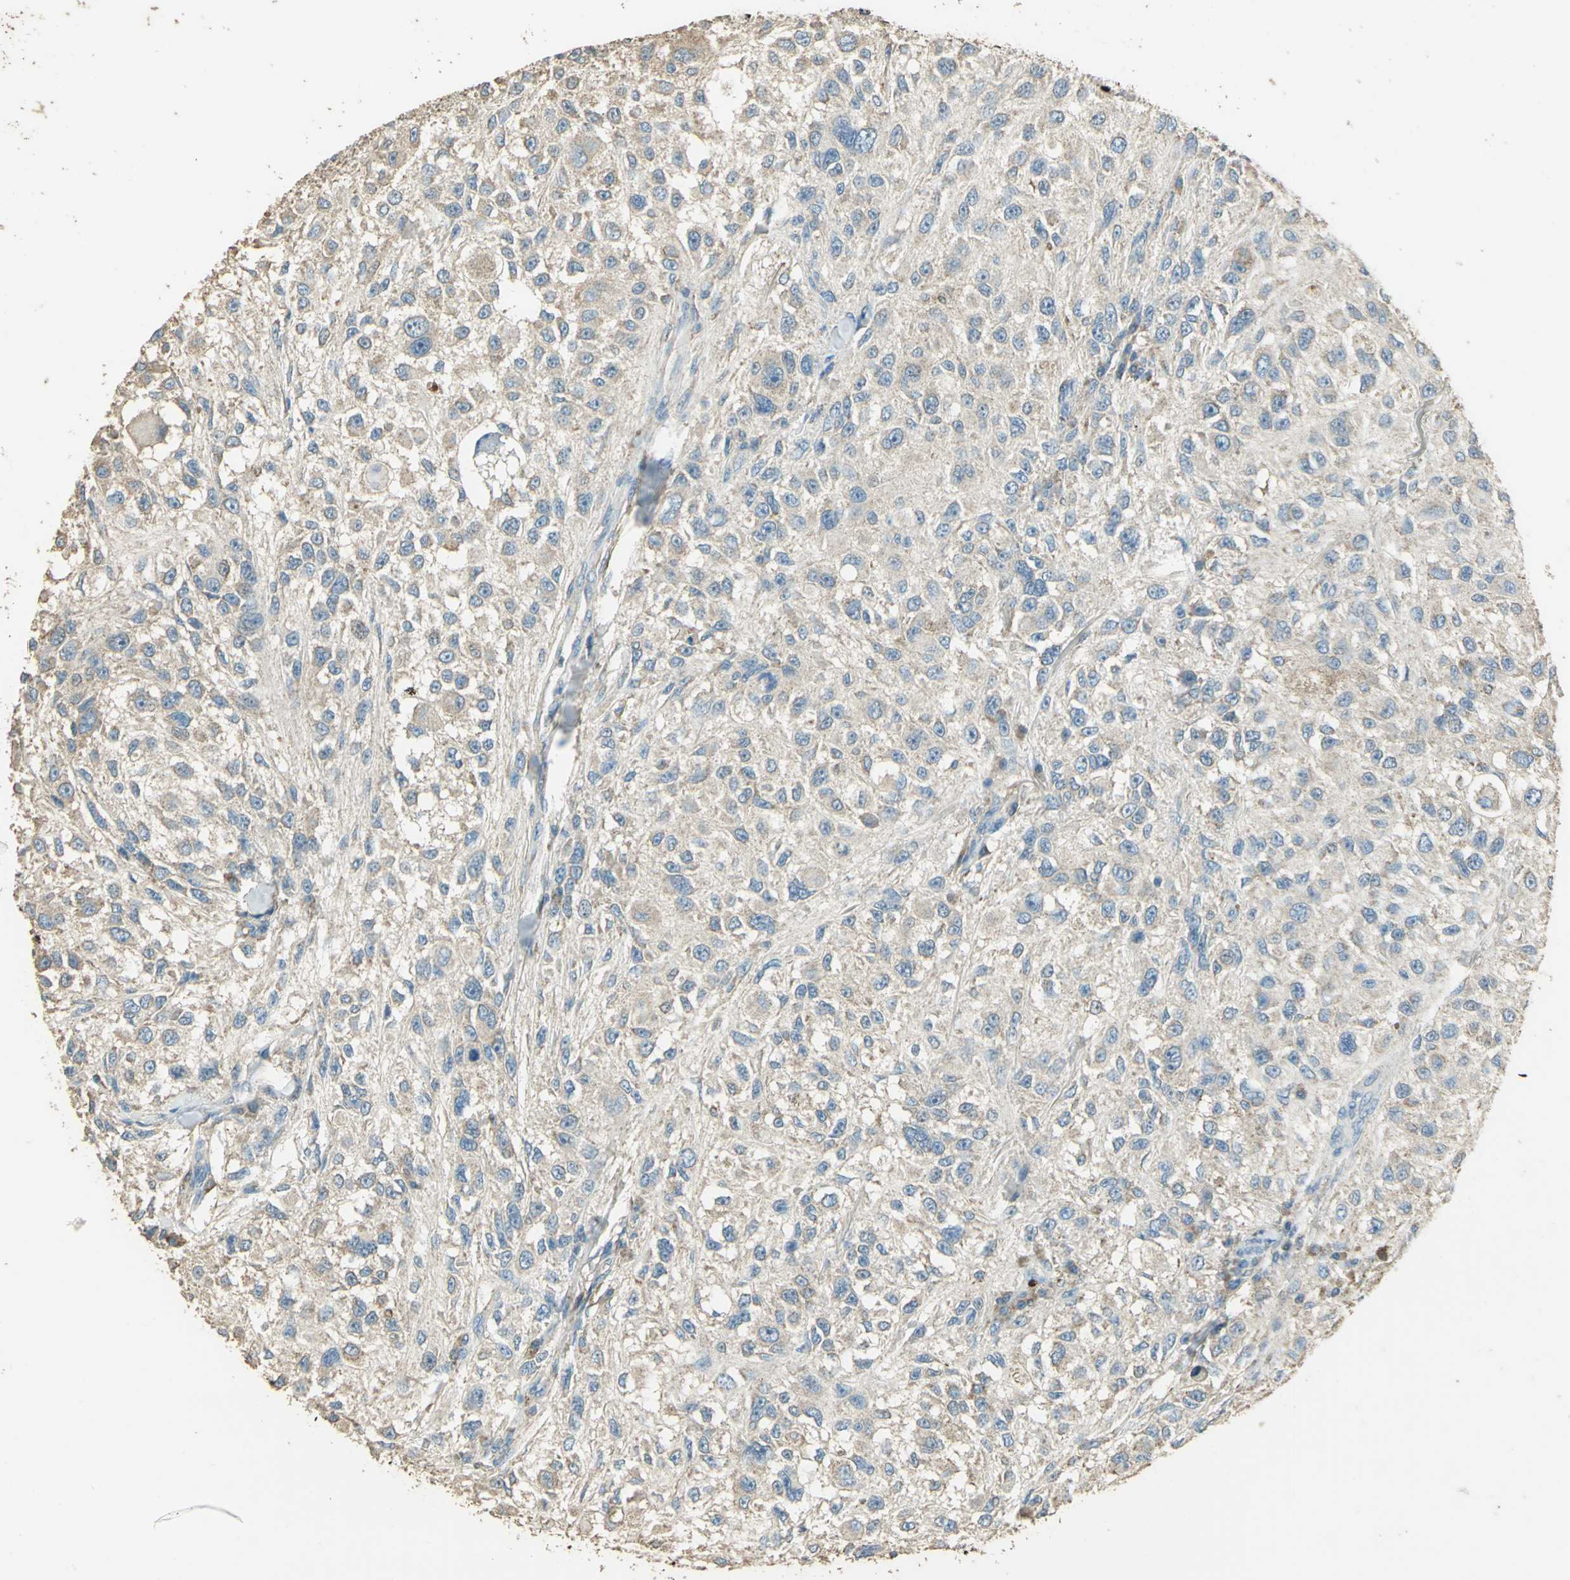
{"staining": {"intensity": "weak", "quantity": "25%-75%", "location": "cytoplasmic/membranous"}, "tissue": "melanoma", "cell_type": "Tumor cells", "image_type": "cancer", "snomed": [{"axis": "morphology", "description": "Necrosis, NOS"}, {"axis": "morphology", "description": "Malignant melanoma, NOS"}, {"axis": "topography", "description": "Skin"}], "caption": "IHC image of neoplastic tissue: malignant melanoma stained using immunohistochemistry exhibits low levels of weak protein expression localized specifically in the cytoplasmic/membranous of tumor cells, appearing as a cytoplasmic/membranous brown color.", "gene": "TRAPPC2", "patient": {"sex": "female", "age": 87}}